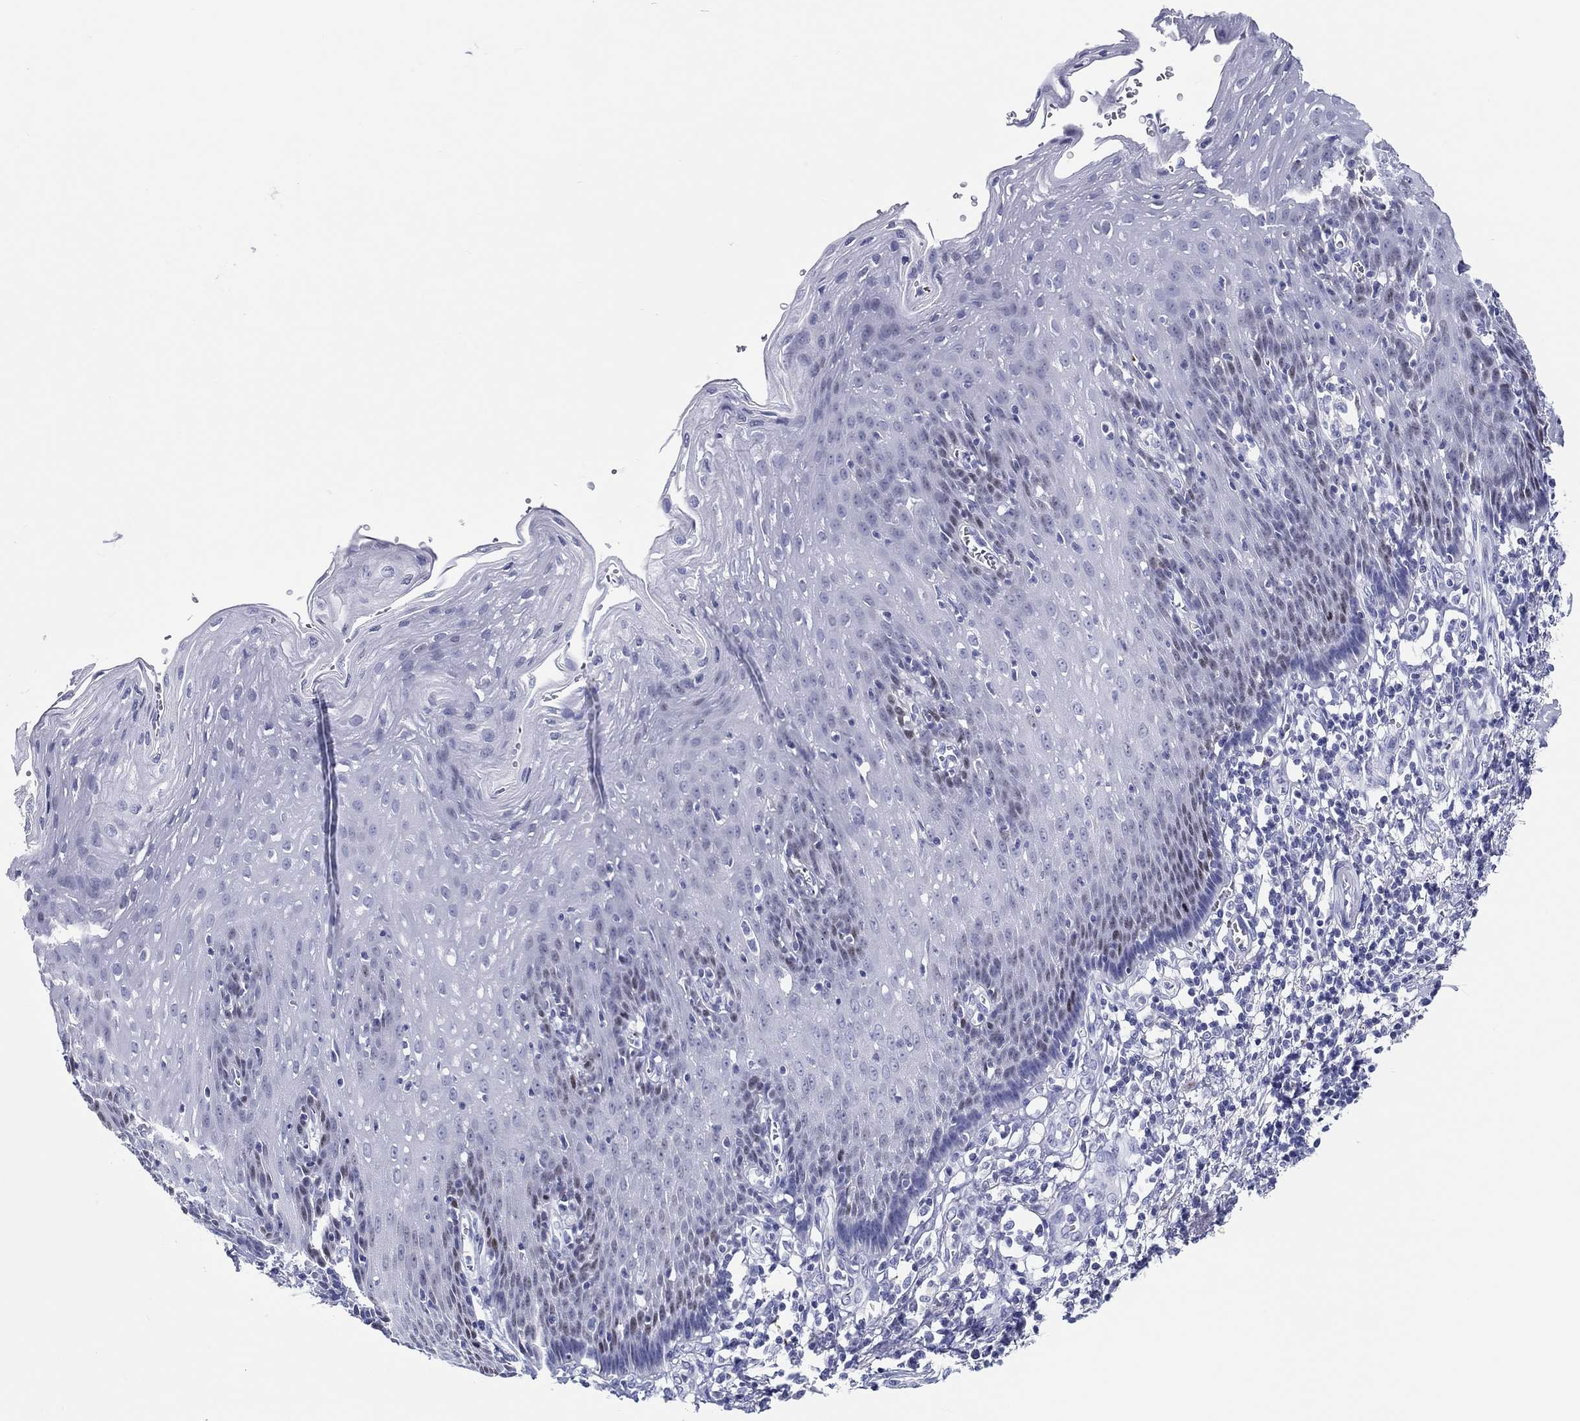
{"staining": {"intensity": "moderate", "quantity": "<25%", "location": "nuclear"}, "tissue": "esophagus", "cell_type": "Squamous epithelial cells", "image_type": "normal", "snomed": [{"axis": "morphology", "description": "Normal tissue, NOS"}, {"axis": "topography", "description": "Esophagus"}], "caption": "Immunohistochemical staining of benign esophagus displays low levels of moderate nuclear expression in approximately <25% of squamous epithelial cells.", "gene": "H1", "patient": {"sex": "male", "age": 57}}